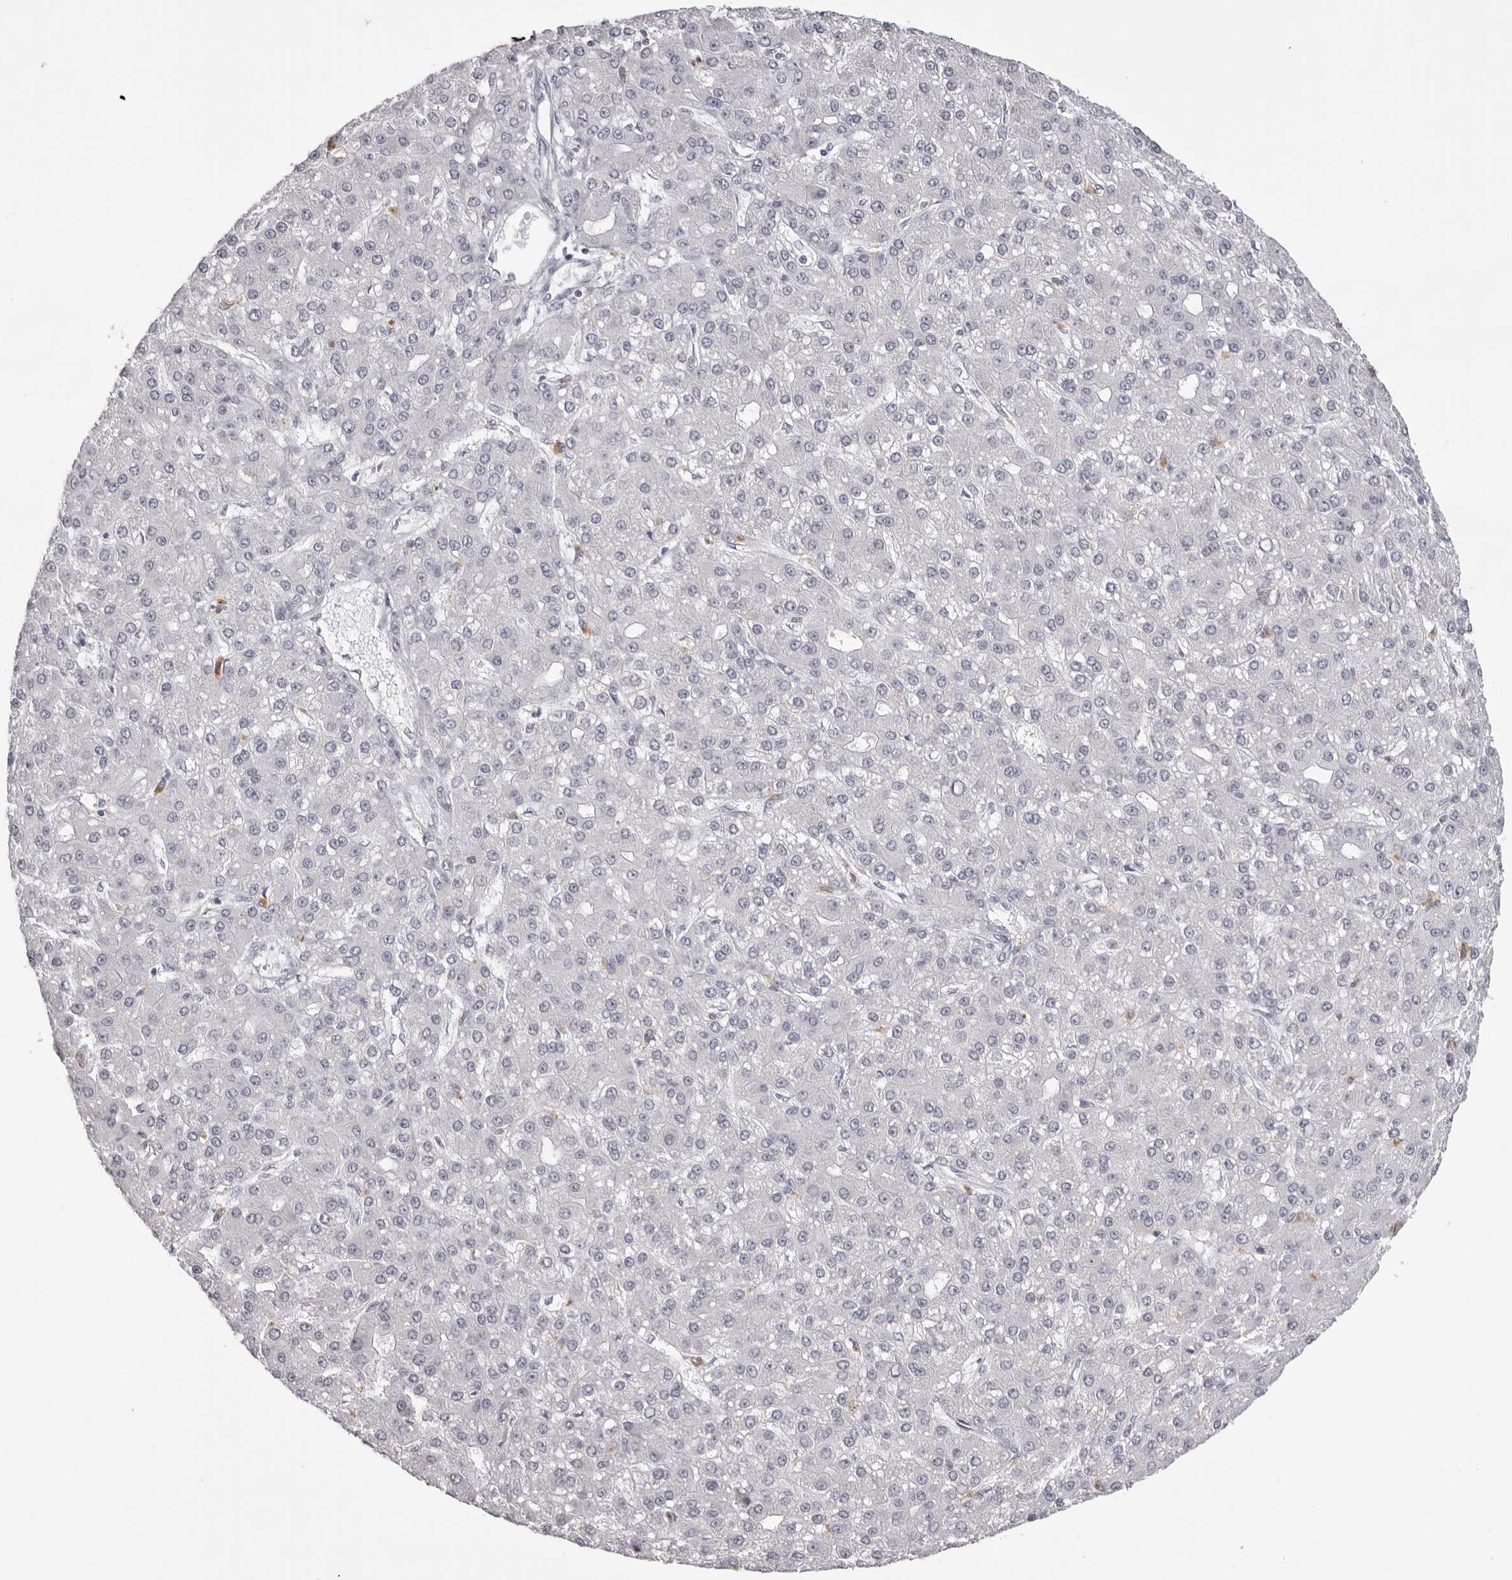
{"staining": {"intensity": "negative", "quantity": "none", "location": "none"}, "tissue": "liver cancer", "cell_type": "Tumor cells", "image_type": "cancer", "snomed": [{"axis": "morphology", "description": "Carcinoma, Hepatocellular, NOS"}, {"axis": "topography", "description": "Liver"}], "caption": "The image demonstrates no staining of tumor cells in liver cancer.", "gene": "CST1", "patient": {"sex": "male", "age": 67}}